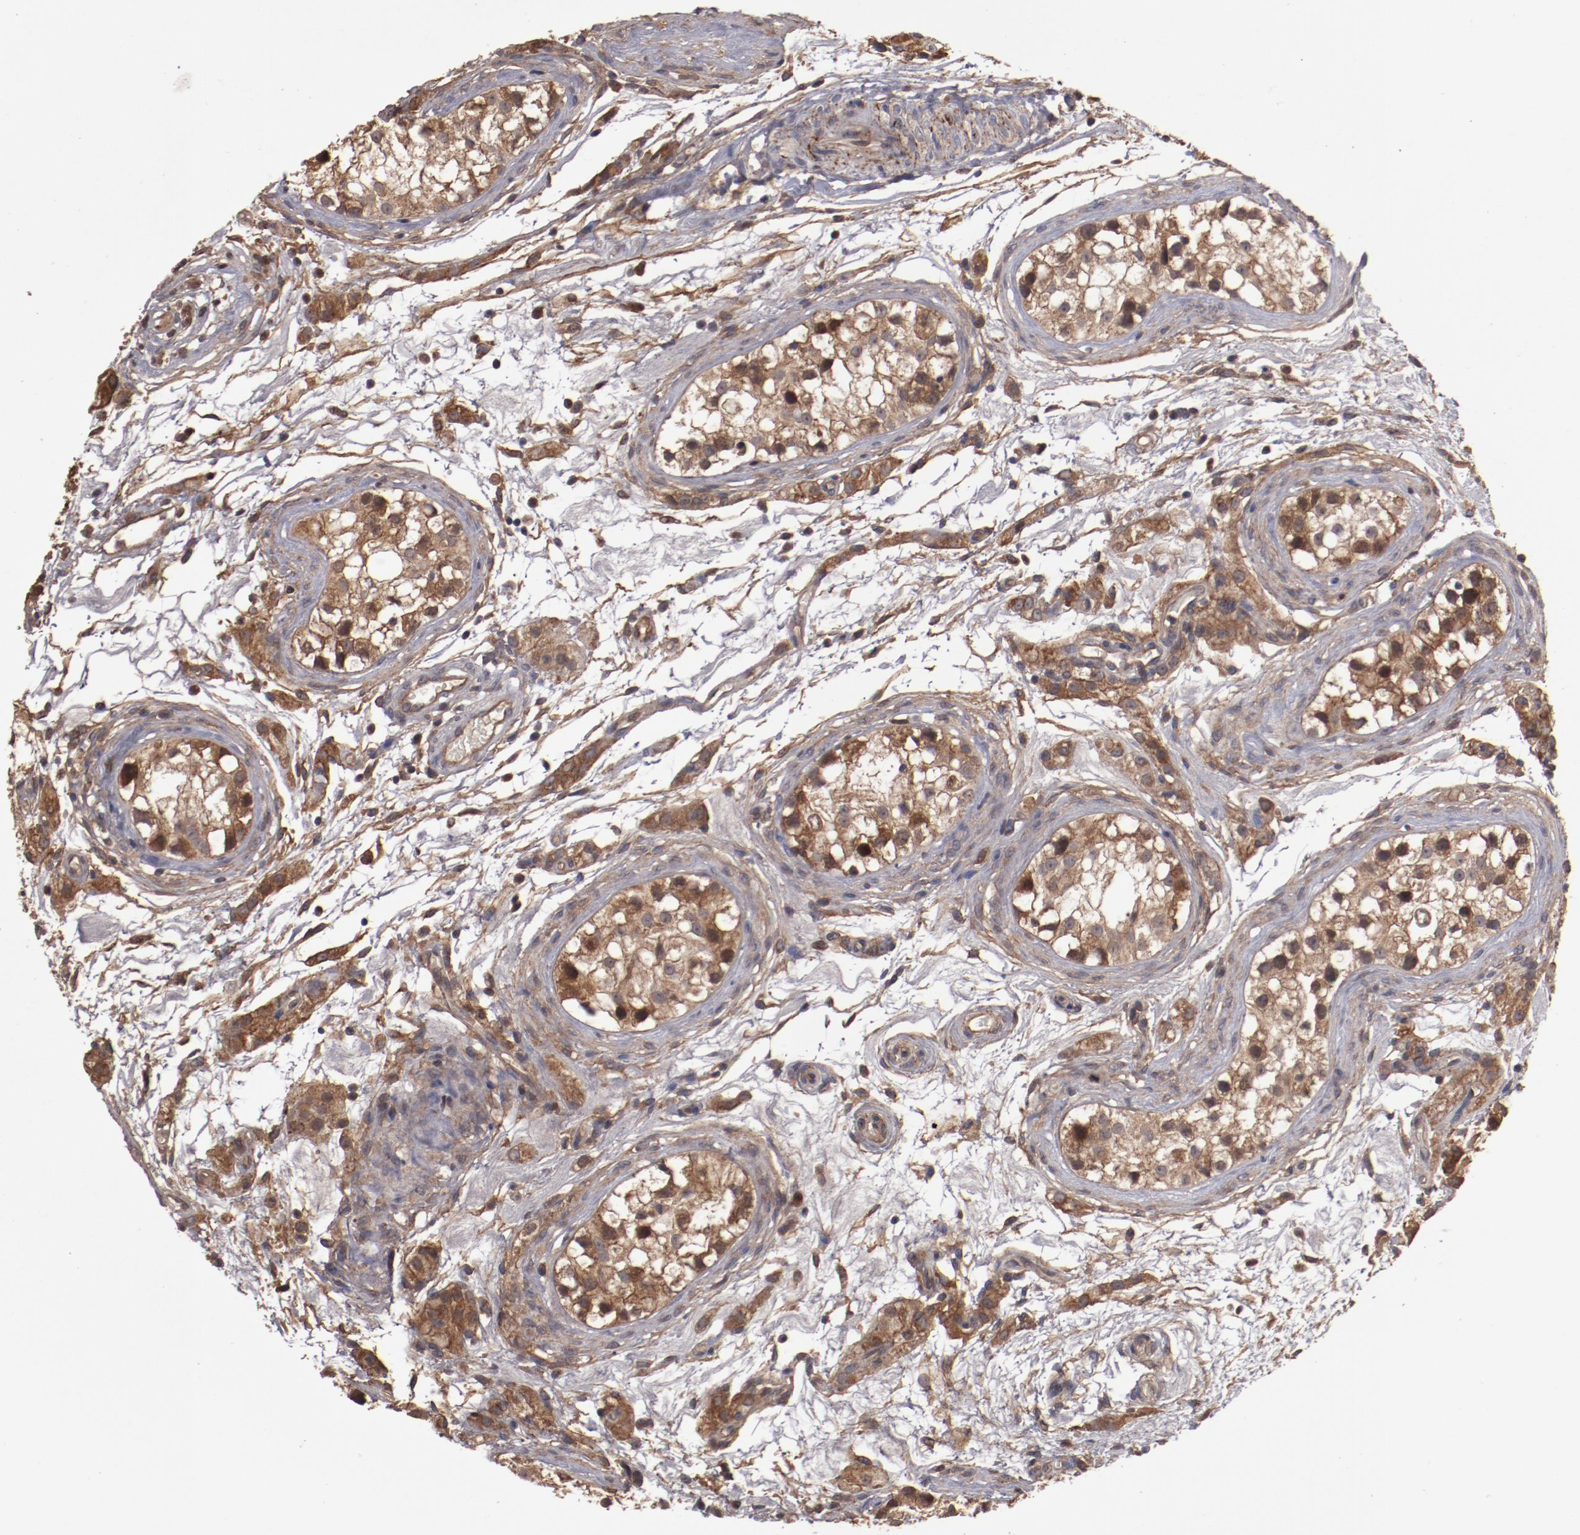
{"staining": {"intensity": "moderate", "quantity": ">75%", "location": "cytoplasmic/membranous"}, "tissue": "testis cancer", "cell_type": "Tumor cells", "image_type": "cancer", "snomed": [{"axis": "morphology", "description": "Seminoma, NOS"}, {"axis": "topography", "description": "Testis"}], "caption": "Moderate cytoplasmic/membranous expression for a protein is identified in about >75% of tumor cells of seminoma (testis) using IHC.", "gene": "DNAAF2", "patient": {"sex": "male", "age": 25}}